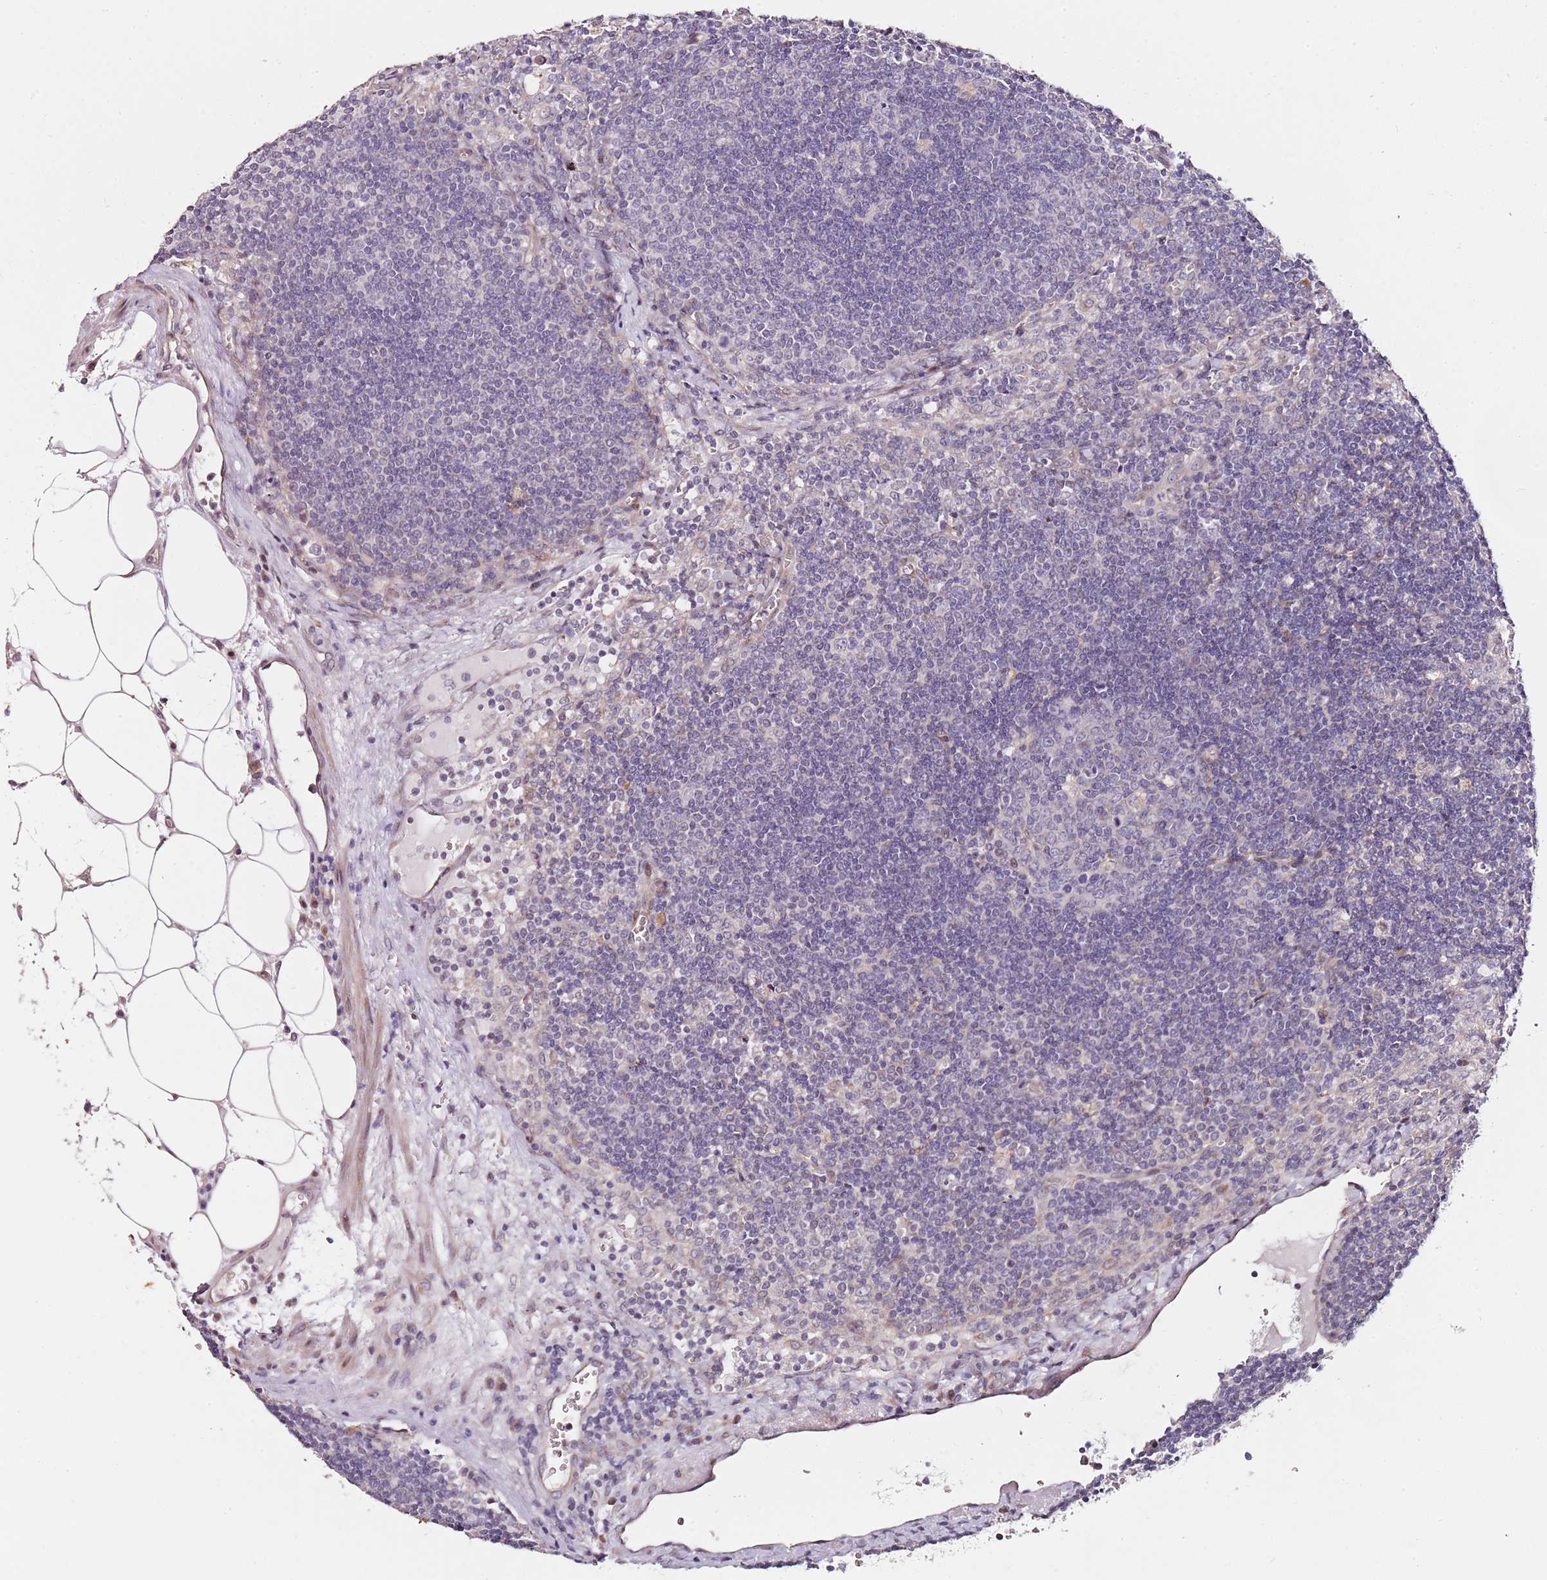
{"staining": {"intensity": "negative", "quantity": "none", "location": "none"}, "tissue": "lymph node", "cell_type": "Germinal center cells", "image_type": "normal", "snomed": [{"axis": "morphology", "description": "Normal tissue, NOS"}, {"axis": "topography", "description": "Lymph node"}], "caption": "Germinal center cells show no significant expression in benign lymph node.", "gene": "TBC1D9", "patient": {"sex": "male", "age": 58}}